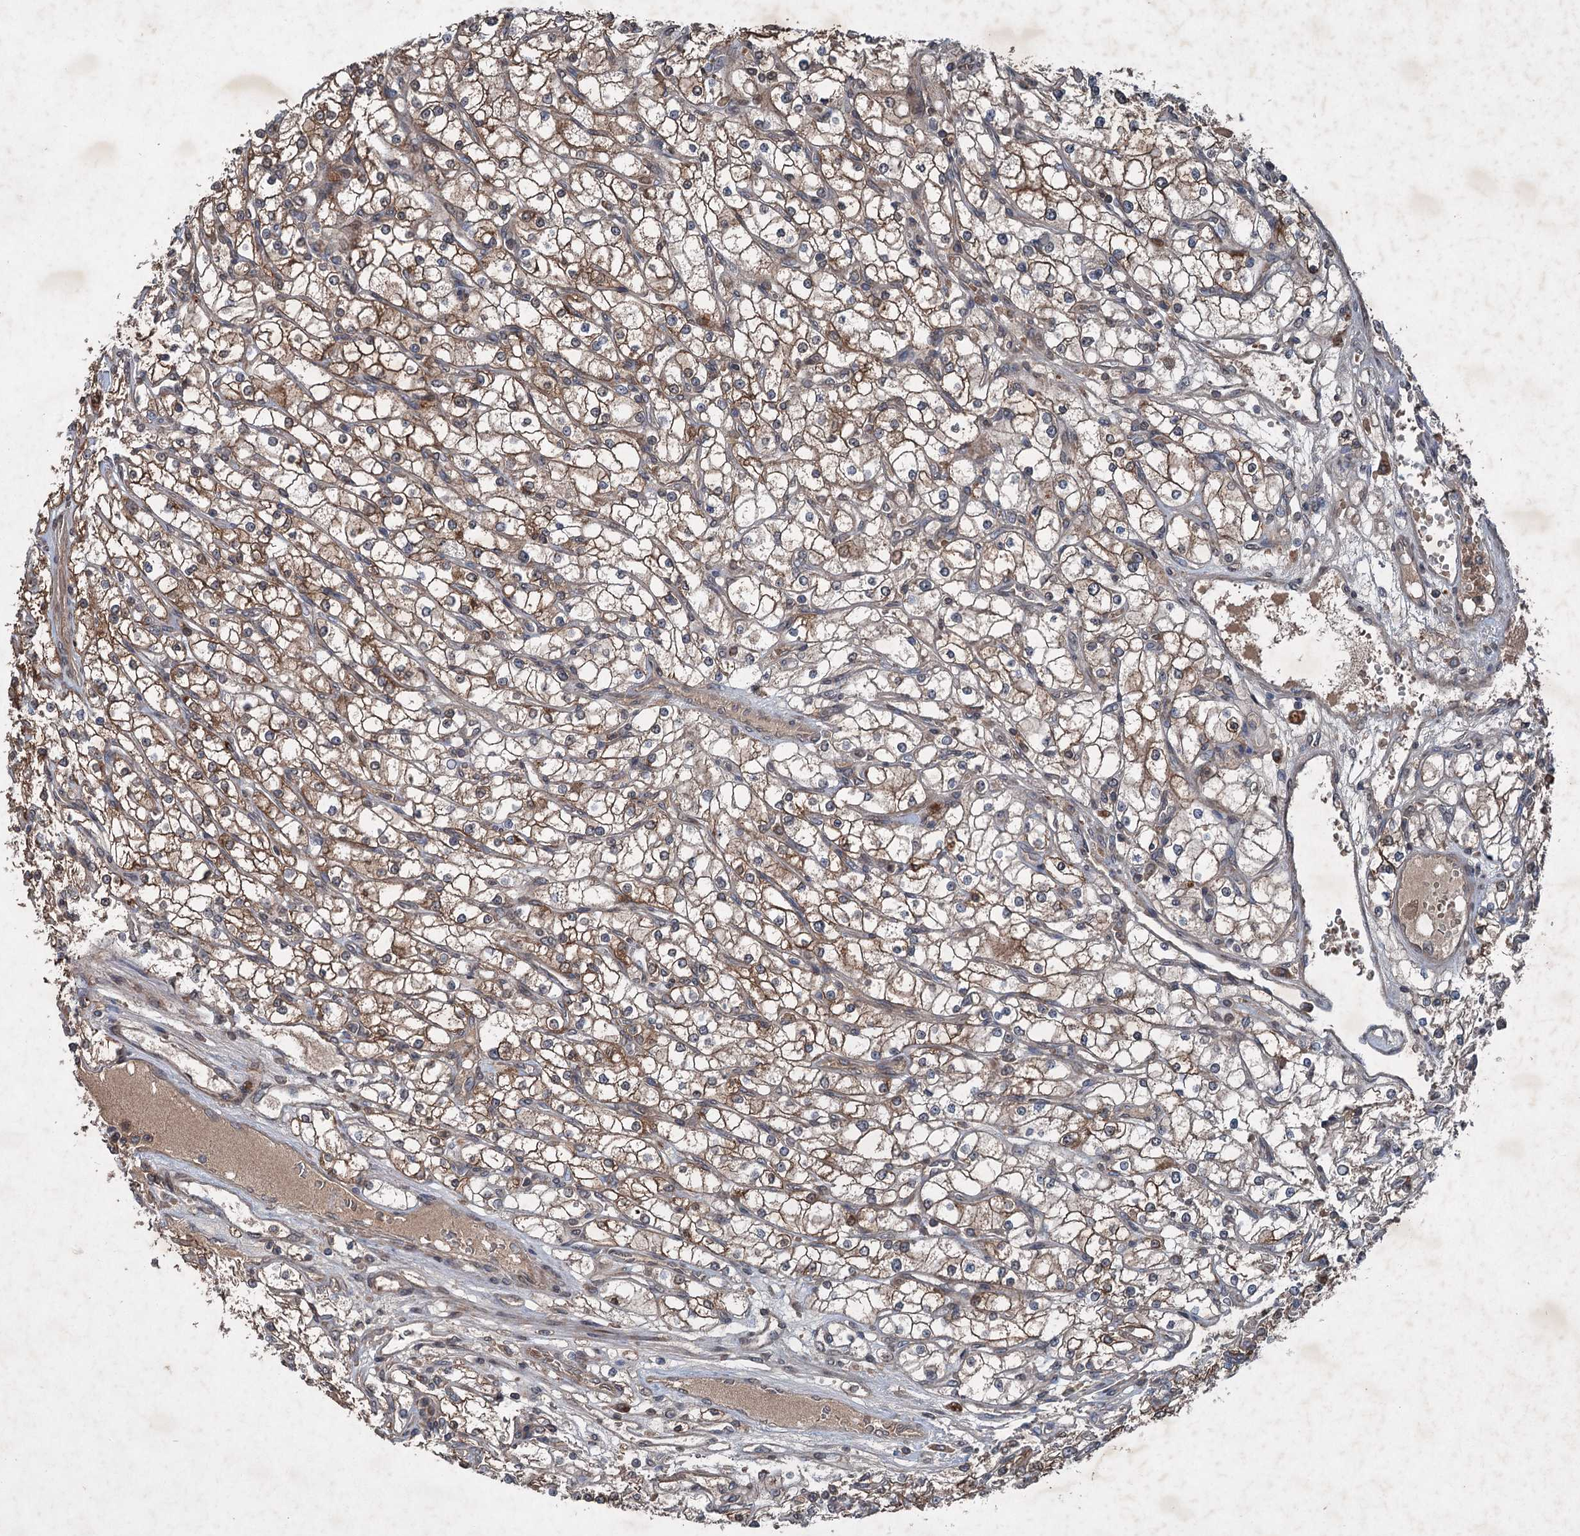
{"staining": {"intensity": "moderate", "quantity": ">75%", "location": "cytoplasmic/membranous"}, "tissue": "renal cancer", "cell_type": "Tumor cells", "image_type": "cancer", "snomed": [{"axis": "morphology", "description": "Adenocarcinoma, NOS"}, {"axis": "topography", "description": "Kidney"}], "caption": "This micrograph demonstrates adenocarcinoma (renal) stained with immunohistochemistry to label a protein in brown. The cytoplasmic/membranous of tumor cells show moderate positivity for the protein. Nuclei are counter-stained blue.", "gene": "ALAS1", "patient": {"sex": "male", "age": 80}}